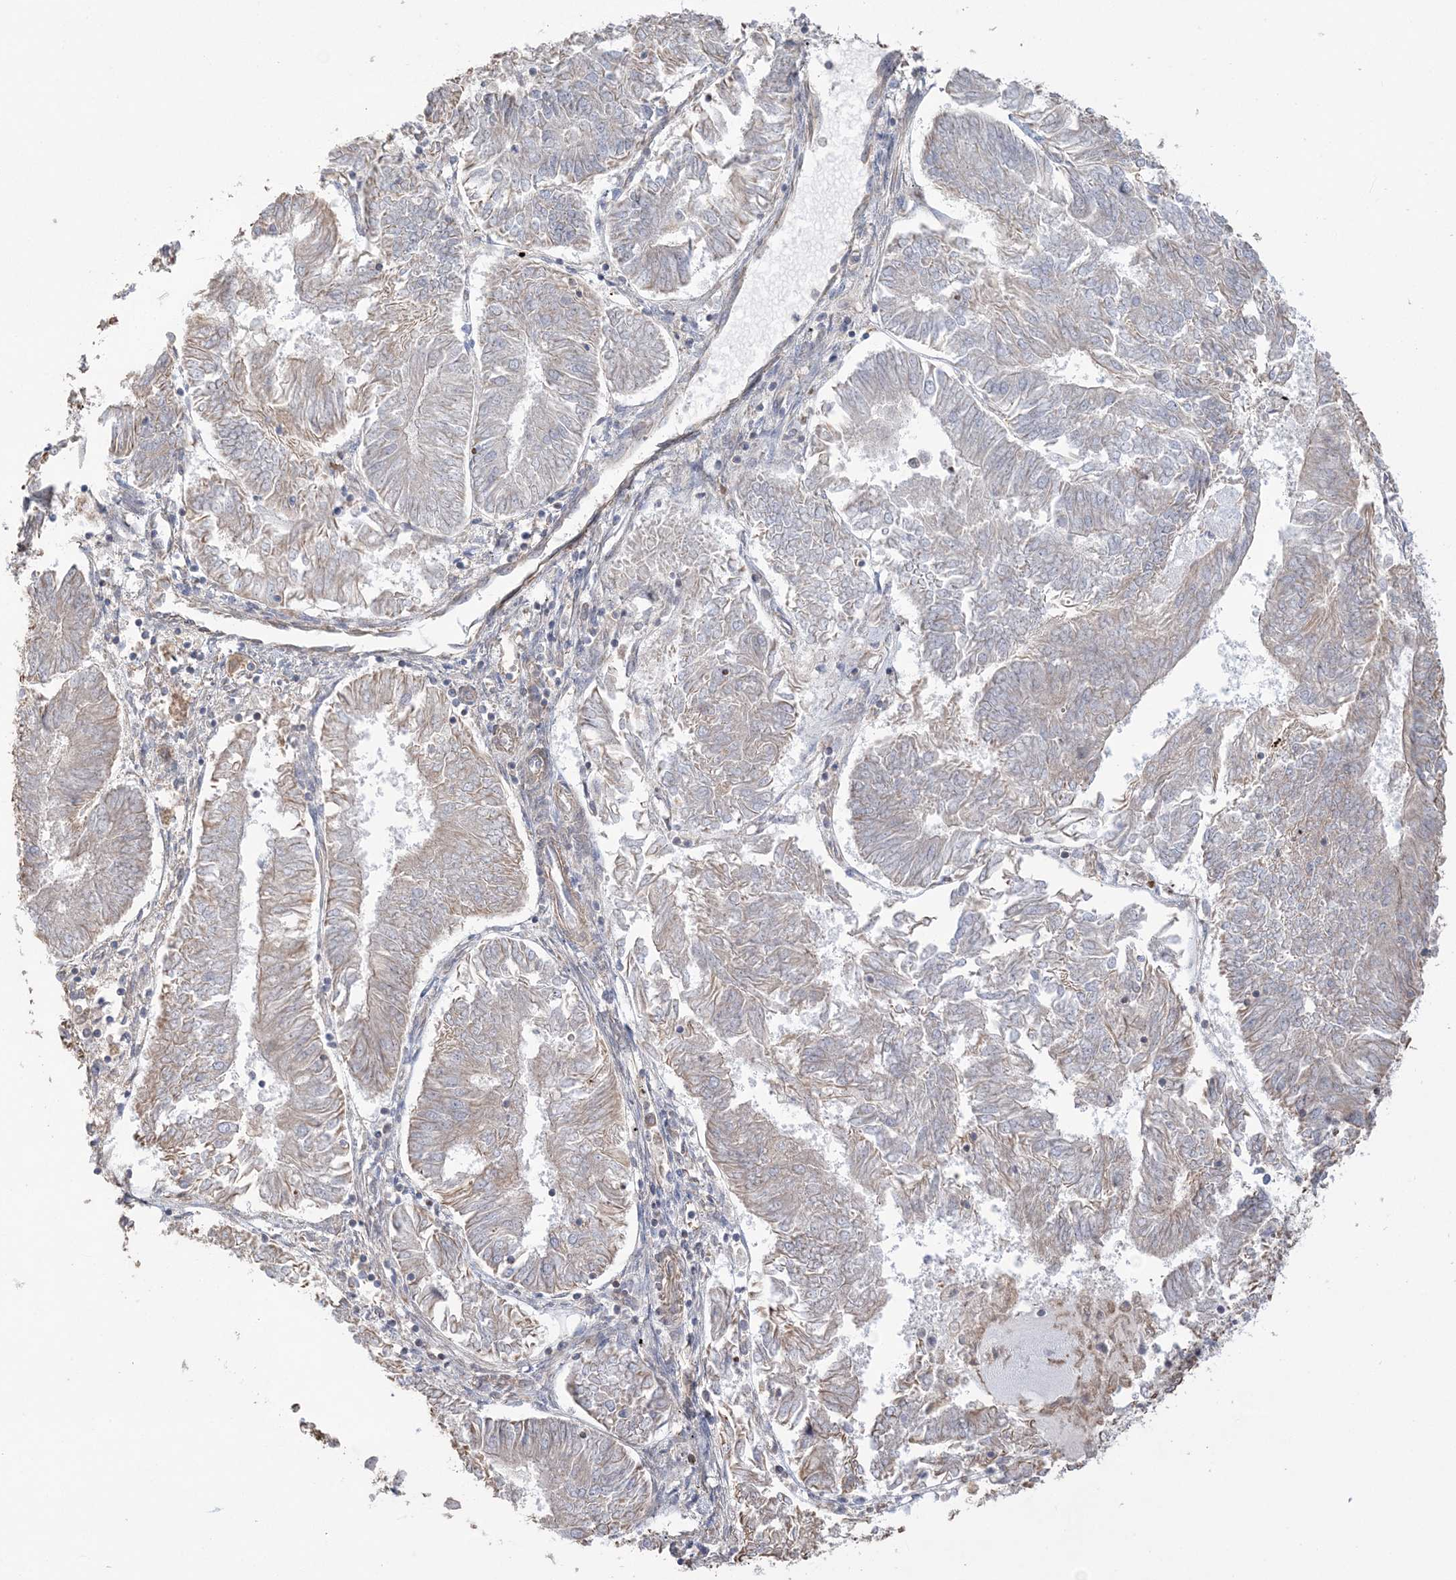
{"staining": {"intensity": "weak", "quantity": "<25%", "location": "cytoplasmic/membranous"}, "tissue": "endometrial cancer", "cell_type": "Tumor cells", "image_type": "cancer", "snomed": [{"axis": "morphology", "description": "Adenocarcinoma, NOS"}, {"axis": "topography", "description": "Endometrium"}], "caption": "The IHC micrograph has no significant staining in tumor cells of endometrial cancer (adenocarcinoma) tissue.", "gene": "ZNF821", "patient": {"sex": "female", "age": 58}}